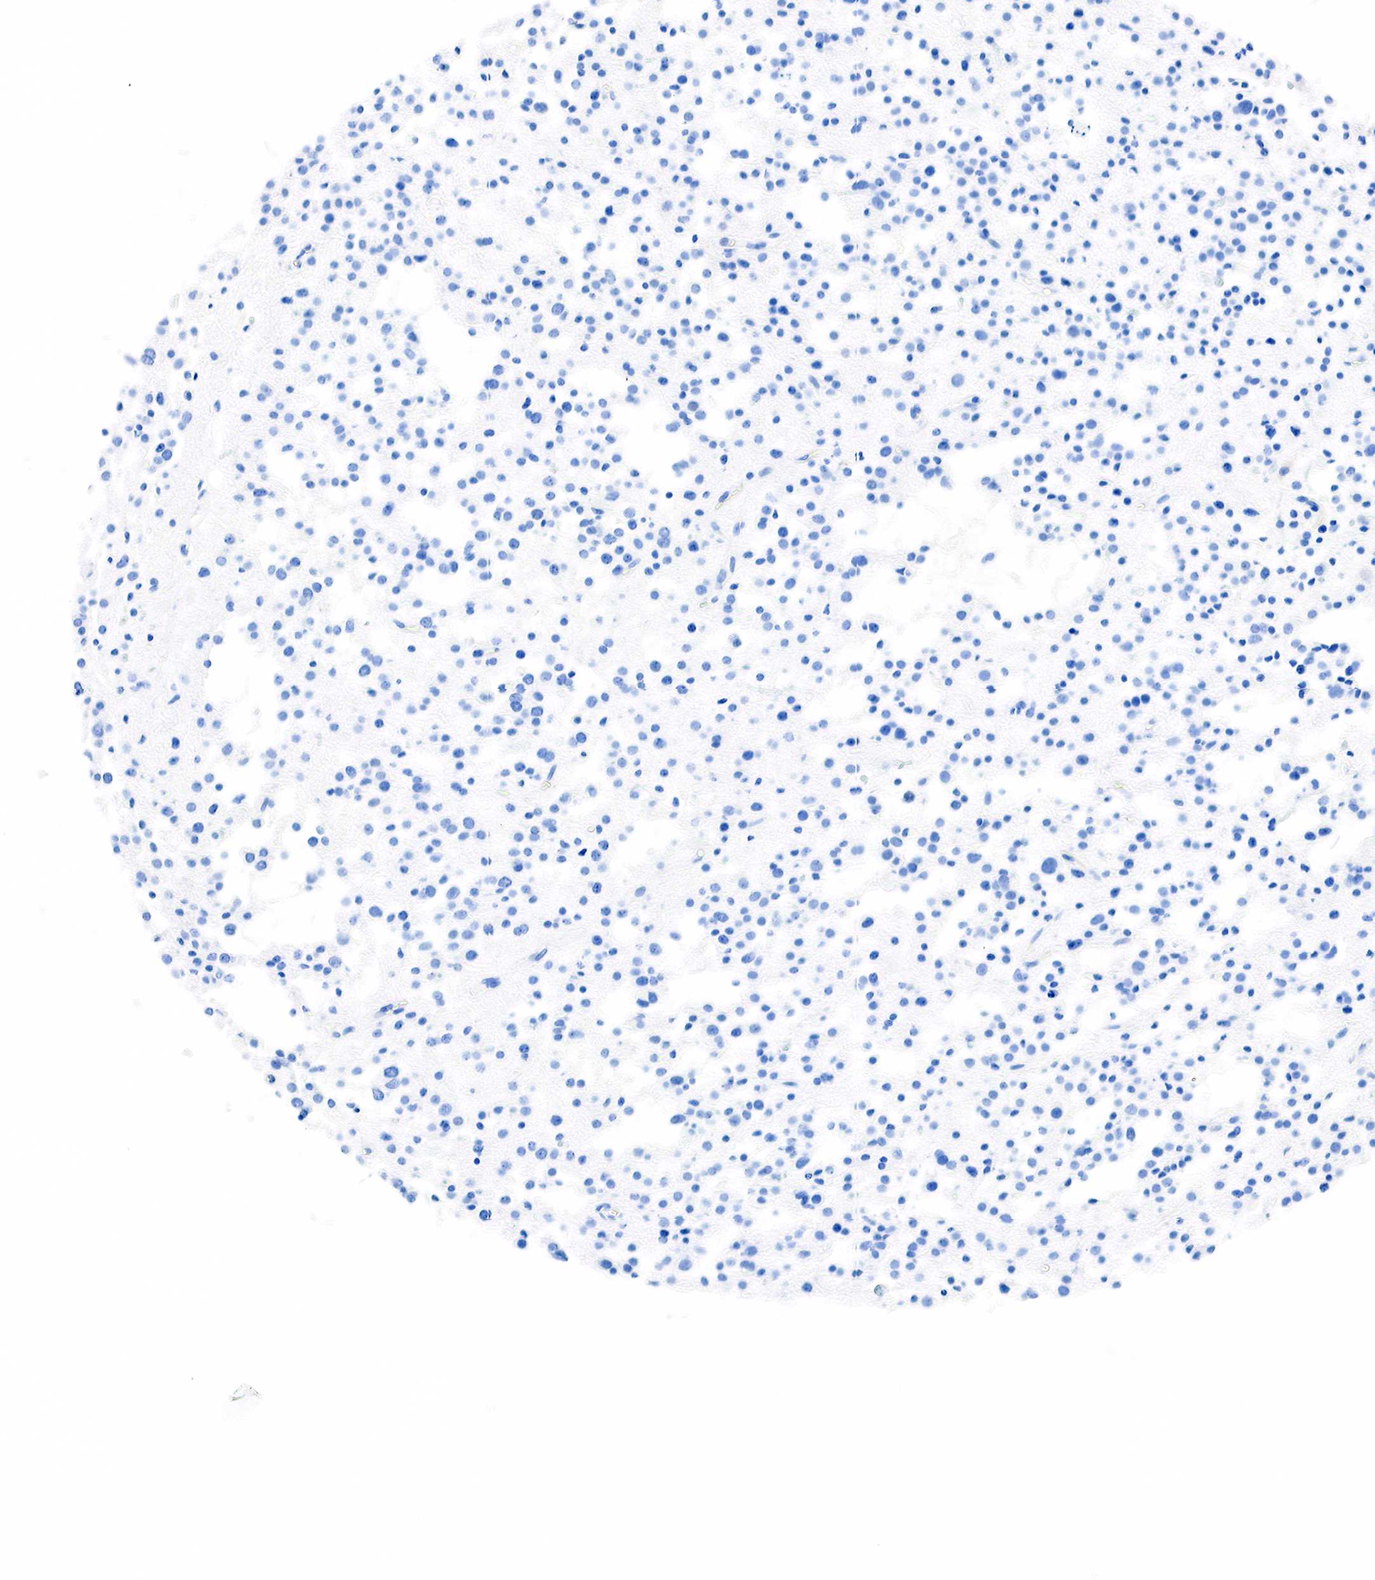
{"staining": {"intensity": "negative", "quantity": "none", "location": "none"}, "tissue": "glioma", "cell_type": "Tumor cells", "image_type": "cancer", "snomed": [{"axis": "morphology", "description": "Glioma, malignant, Low grade"}, {"axis": "topography", "description": "Brain"}], "caption": "A histopathology image of human glioma is negative for staining in tumor cells. (Stains: DAB (3,3'-diaminobenzidine) immunohistochemistry with hematoxylin counter stain, Microscopy: brightfield microscopy at high magnification).", "gene": "PTH", "patient": {"sex": "female", "age": 36}}